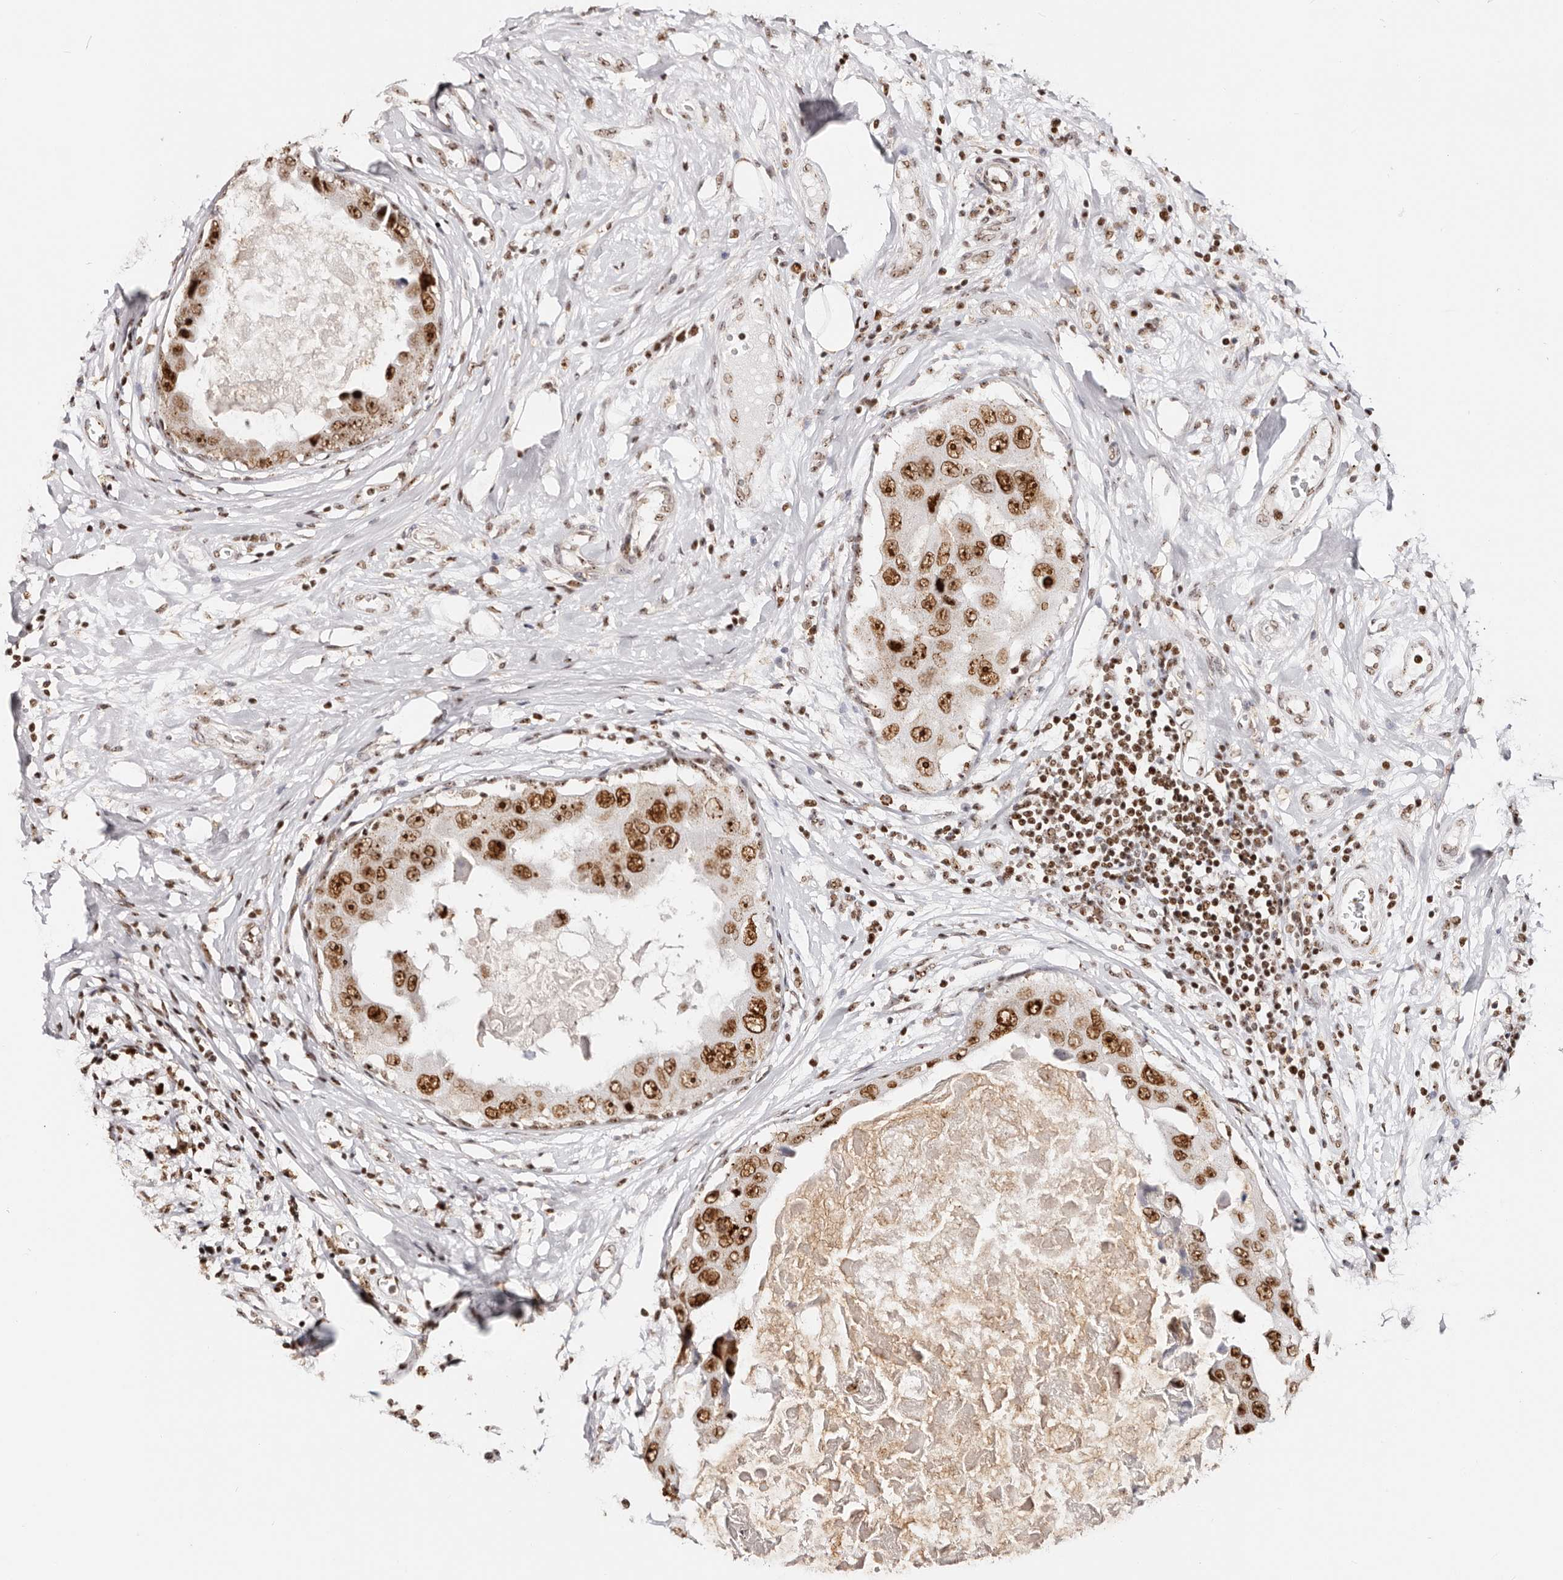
{"staining": {"intensity": "strong", "quantity": ">75%", "location": "nuclear"}, "tissue": "breast cancer", "cell_type": "Tumor cells", "image_type": "cancer", "snomed": [{"axis": "morphology", "description": "Duct carcinoma"}, {"axis": "topography", "description": "Breast"}], "caption": "There is high levels of strong nuclear expression in tumor cells of breast cancer, as demonstrated by immunohistochemical staining (brown color).", "gene": "IQGAP3", "patient": {"sex": "female", "age": 27}}